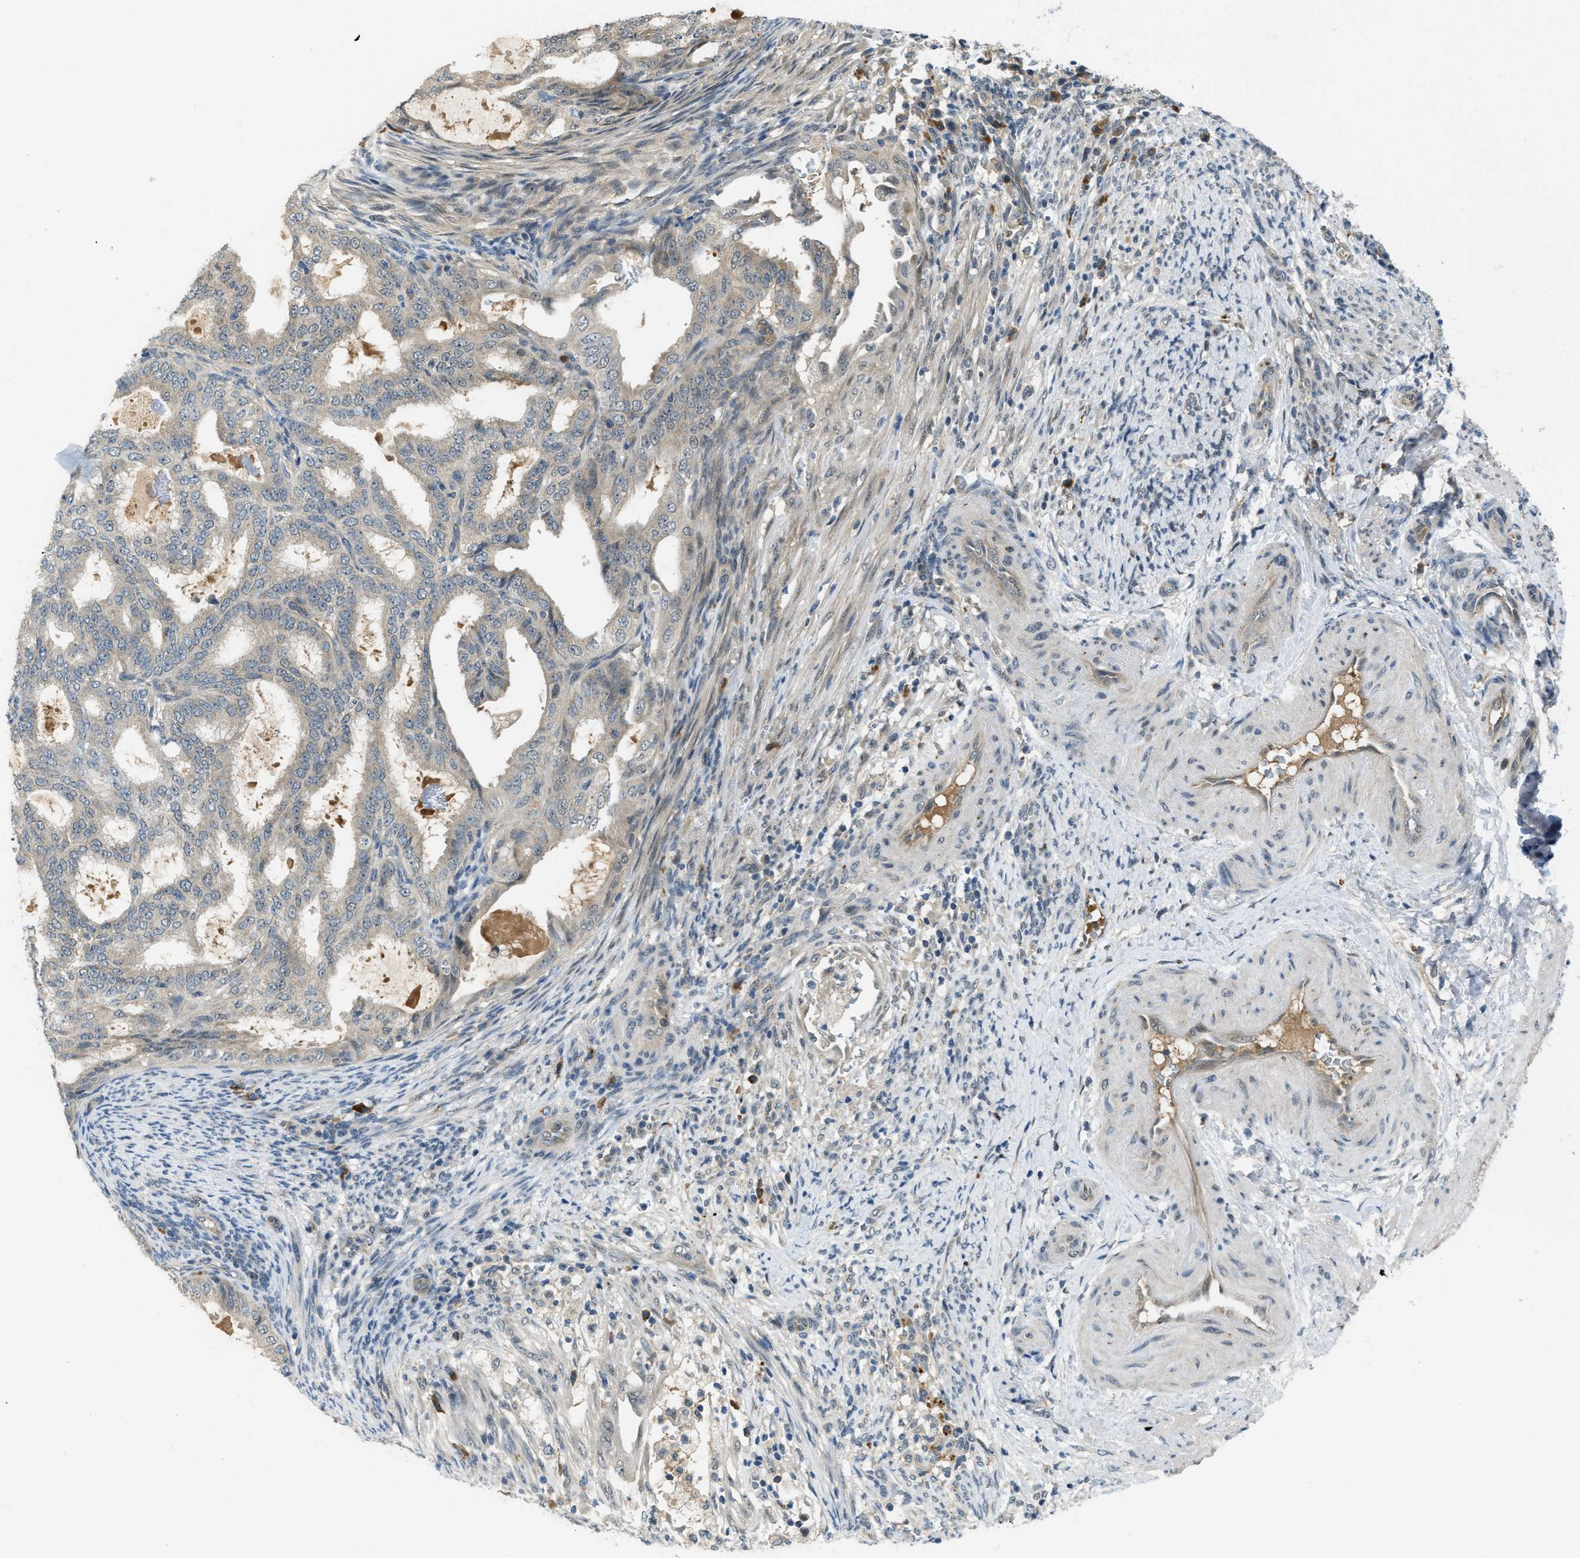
{"staining": {"intensity": "weak", "quantity": "<25%", "location": "cytoplasmic/membranous"}, "tissue": "endometrial cancer", "cell_type": "Tumor cells", "image_type": "cancer", "snomed": [{"axis": "morphology", "description": "Adenocarcinoma, NOS"}, {"axis": "topography", "description": "Endometrium"}], "caption": "Endometrial adenocarcinoma was stained to show a protein in brown. There is no significant expression in tumor cells.", "gene": "ZNF251", "patient": {"sex": "female", "age": 58}}